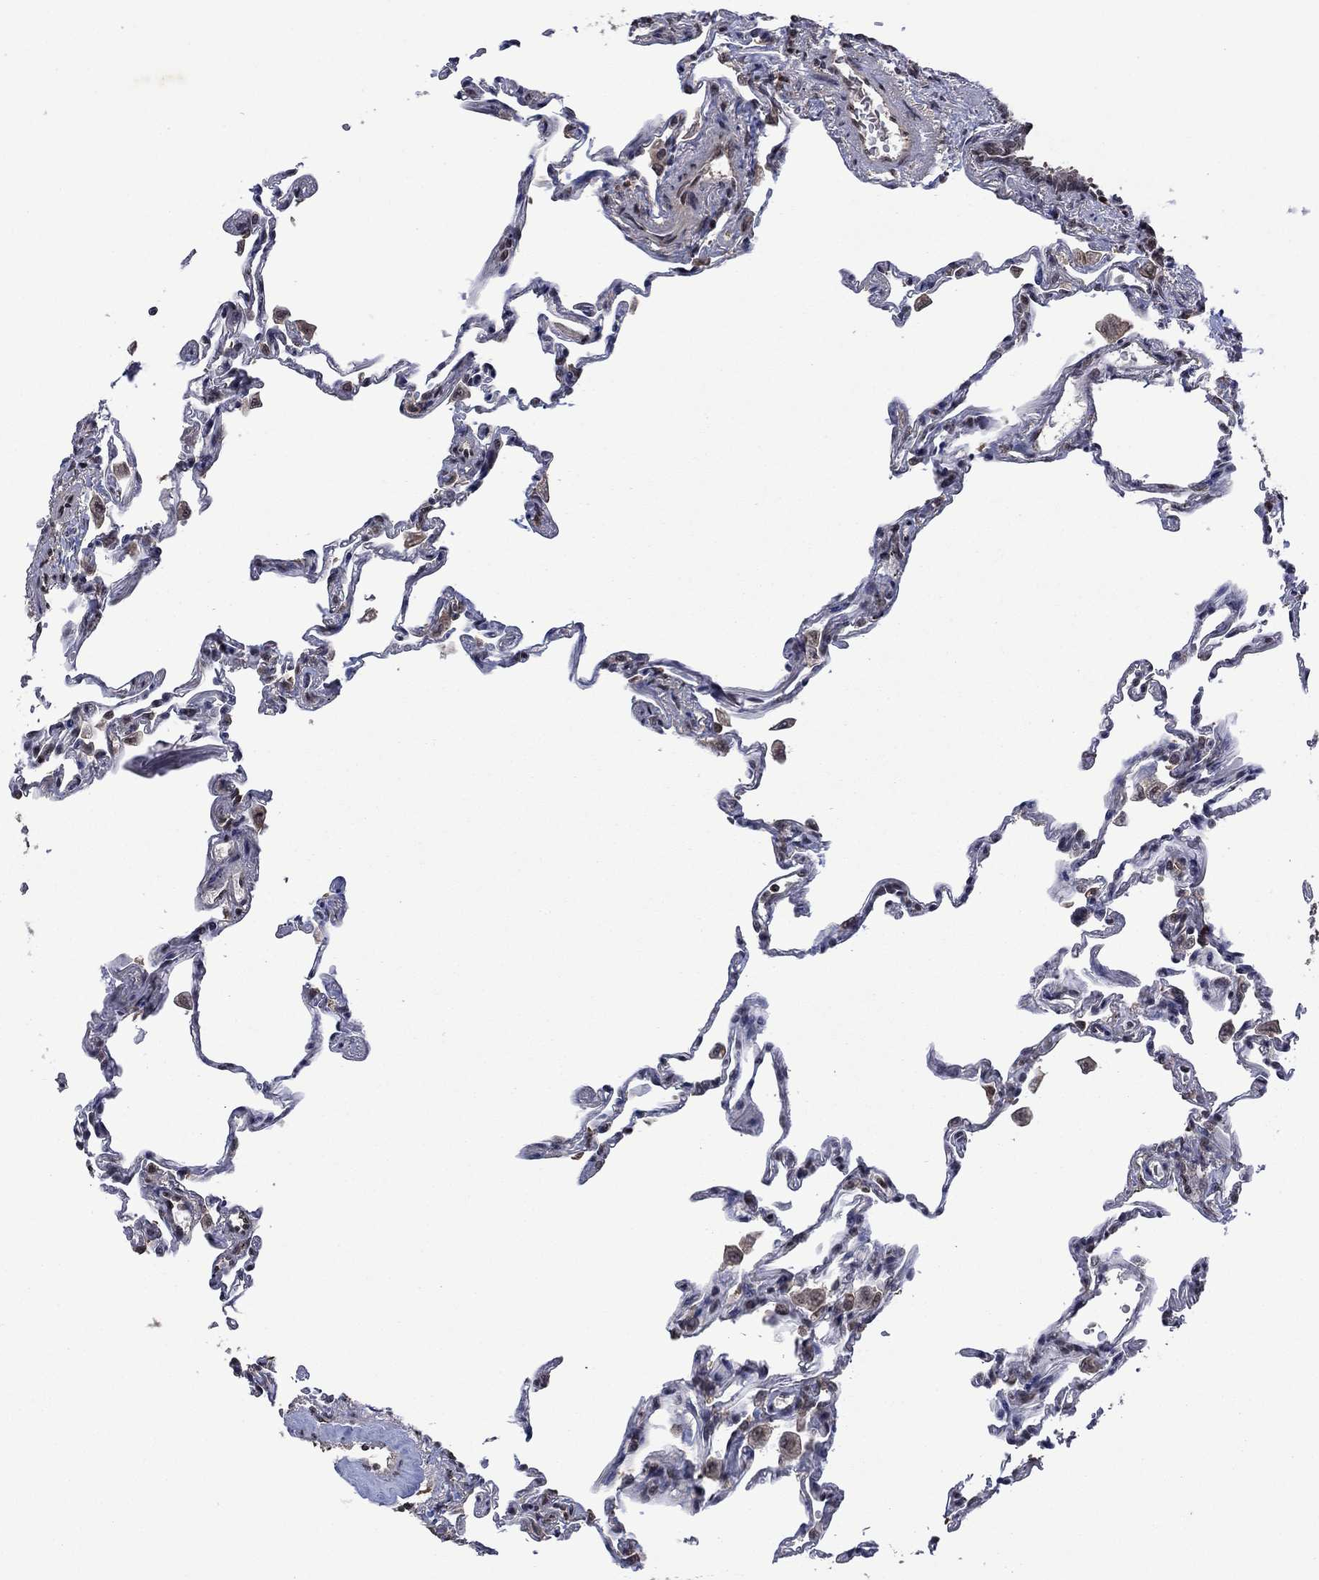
{"staining": {"intensity": "moderate", "quantity": "<25%", "location": "nuclear"}, "tissue": "lung", "cell_type": "Alveolar cells", "image_type": "normal", "snomed": [{"axis": "morphology", "description": "Normal tissue, NOS"}, {"axis": "topography", "description": "Lung"}], "caption": "Immunohistochemical staining of normal lung exhibits moderate nuclear protein expression in approximately <25% of alveolar cells. (IHC, brightfield microscopy, high magnification).", "gene": "FBLL1", "patient": {"sex": "female", "age": 57}}